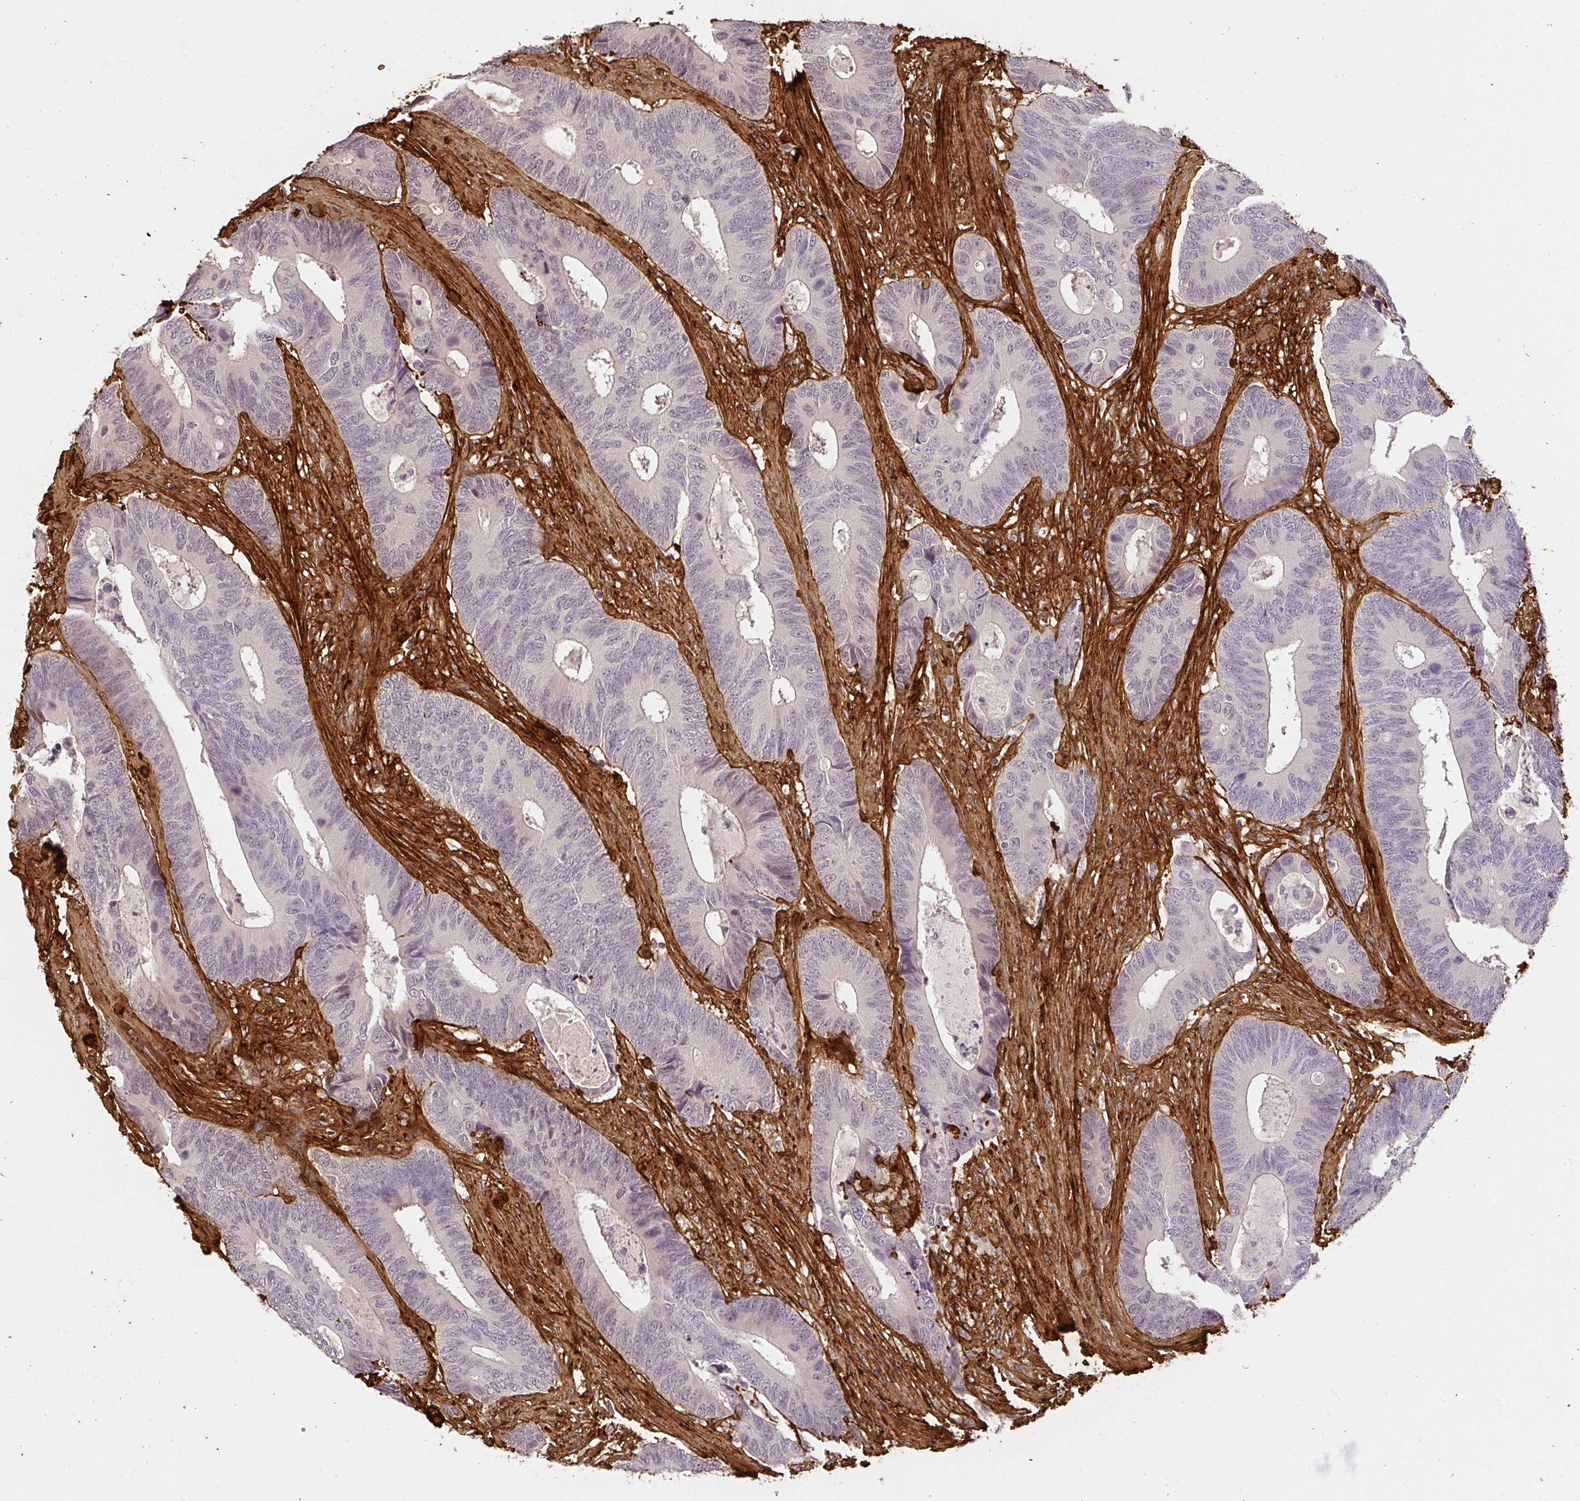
{"staining": {"intensity": "negative", "quantity": "none", "location": "none"}, "tissue": "colorectal cancer", "cell_type": "Tumor cells", "image_type": "cancer", "snomed": [{"axis": "morphology", "description": "Adenocarcinoma, NOS"}, {"axis": "topography", "description": "Colon"}], "caption": "Tumor cells show no significant positivity in adenocarcinoma (colorectal).", "gene": "COL3A1", "patient": {"sex": "male", "age": 87}}